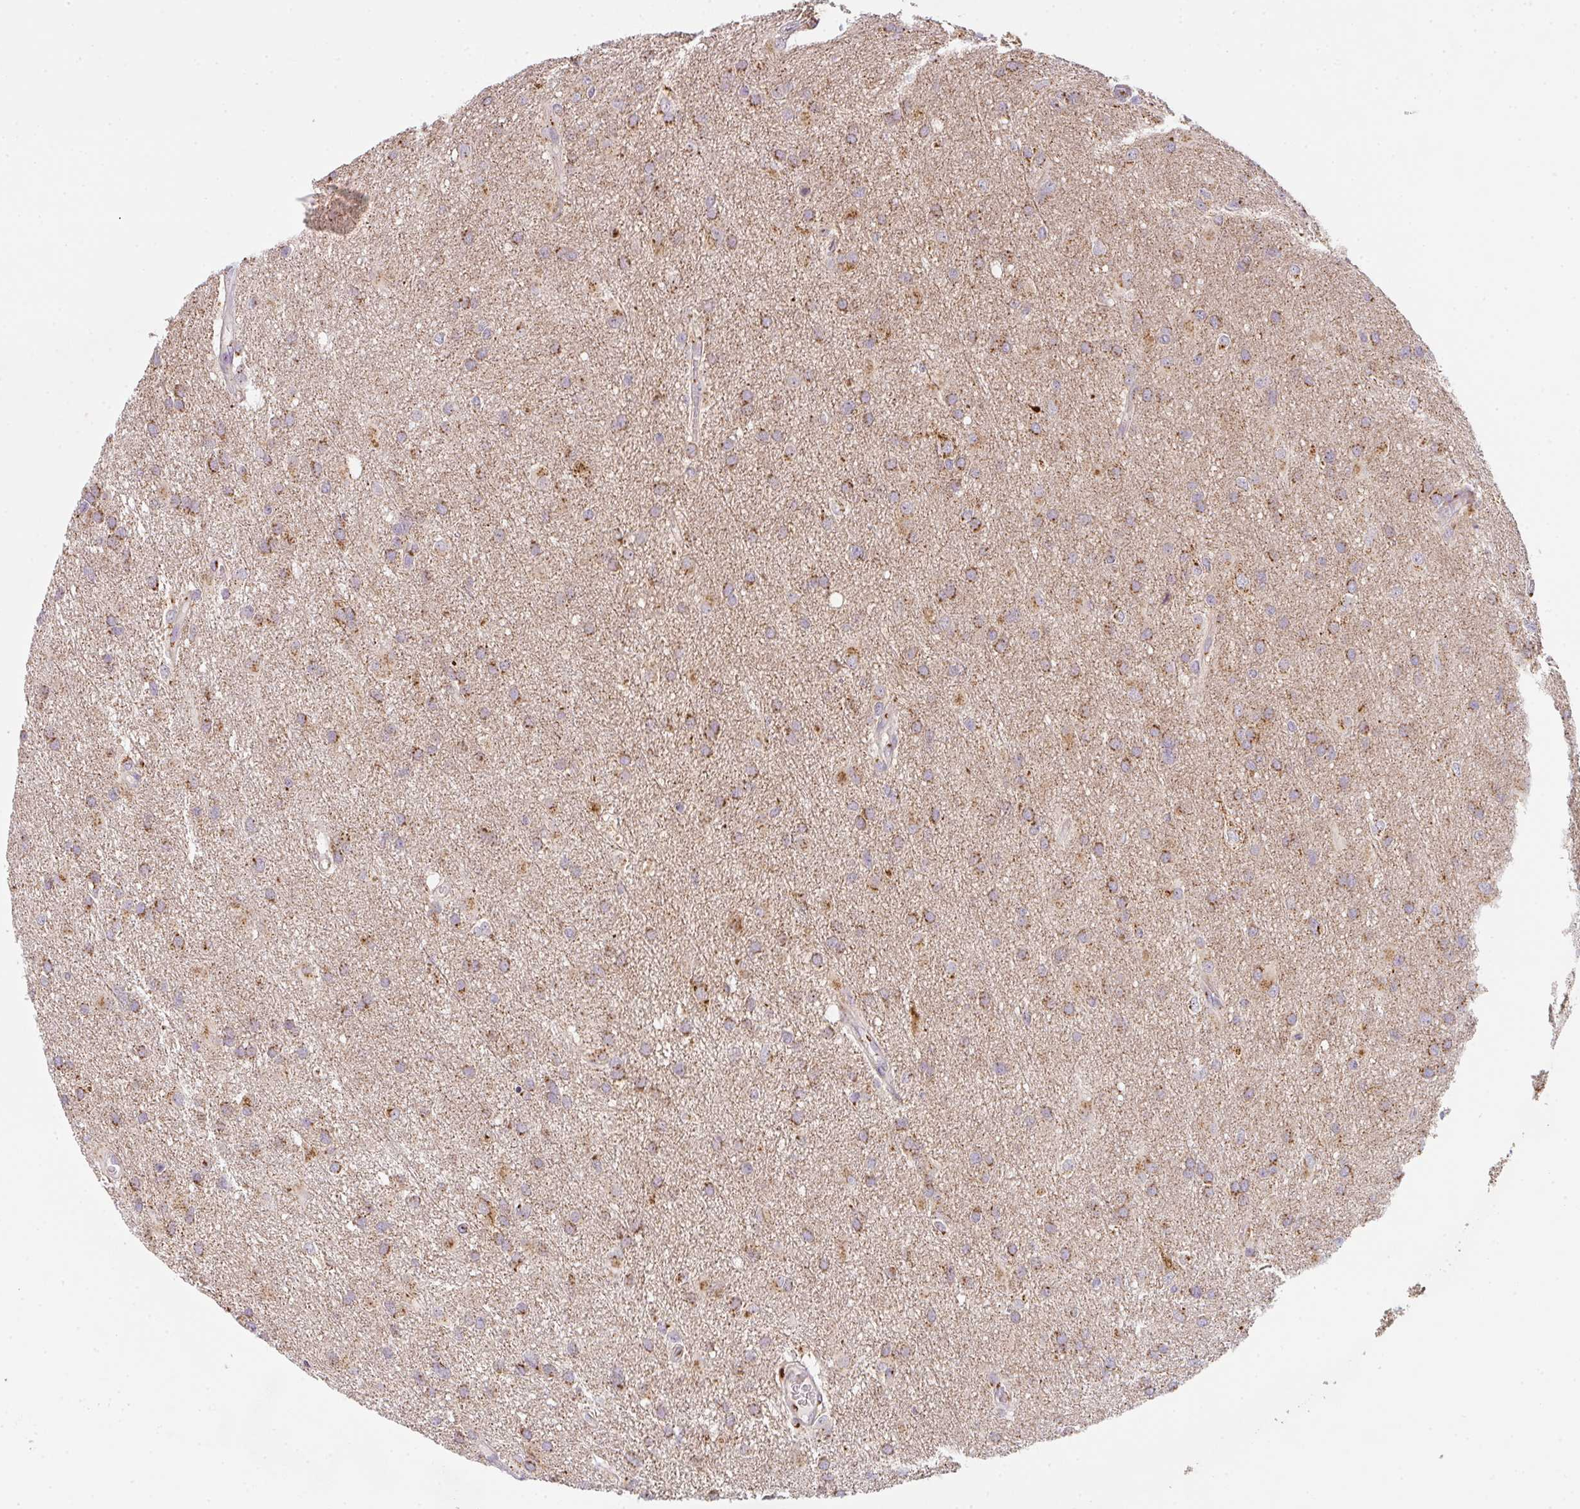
{"staining": {"intensity": "strong", "quantity": ">75%", "location": "cytoplasmic/membranous"}, "tissue": "glioma", "cell_type": "Tumor cells", "image_type": "cancer", "snomed": [{"axis": "morphology", "description": "Glioma, malignant, High grade"}, {"axis": "topography", "description": "Brain"}], "caption": "Immunohistochemistry (DAB (3,3'-diaminobenzidine)) staining of human glioma displays strong cytoplasmic/membranous protein expression in approximately >75% of tumor cells. The staining was performed using DAB, with brown indicating positive protein expression. Nuclei are stained blue with hematoxylin.", "gene": "GVQW3", "patient": {"sex": "male", "age": 53}}